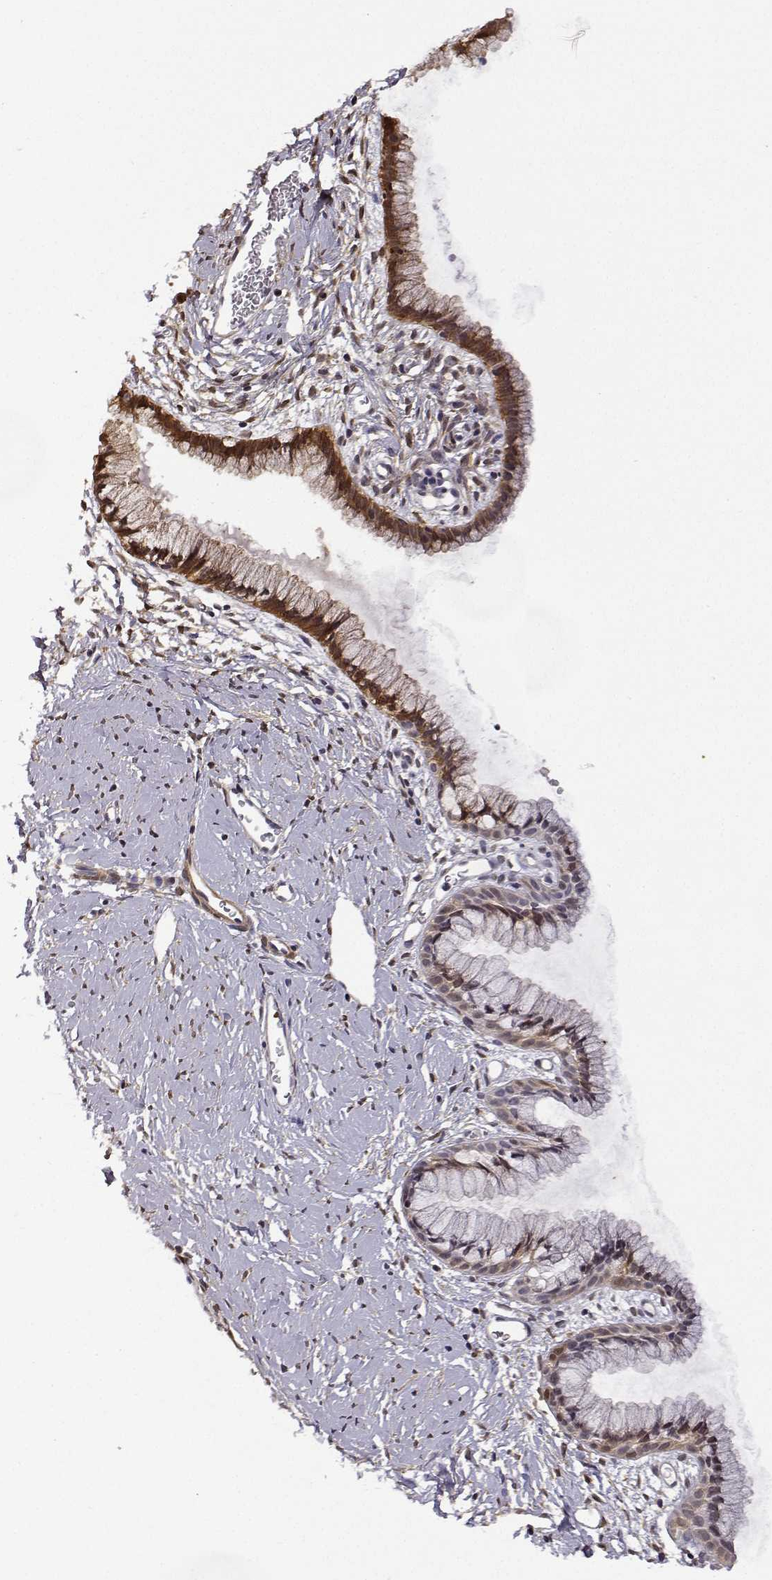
{"staining": {"intensity": "strong", "quantity": ">75%", "location": "cytoplasmic/membranous,nuclear"}, "tissue": "cervix", "cell_type": "Glandular cells", "image_type": "normal", "snomed": [{"axis": "morphology", "description": "Normal tissue, NOS"}, {"axis": "topography", "description": "Cervix"}], "caption": "Human cervix stained for a protein (brown) reveals strong cytoplasmic/membranous,nuclear positive staining in approximately >75% of glandular cells.", "gene": "PHGDH", "patient": {"sex": "female", "age": 40}}